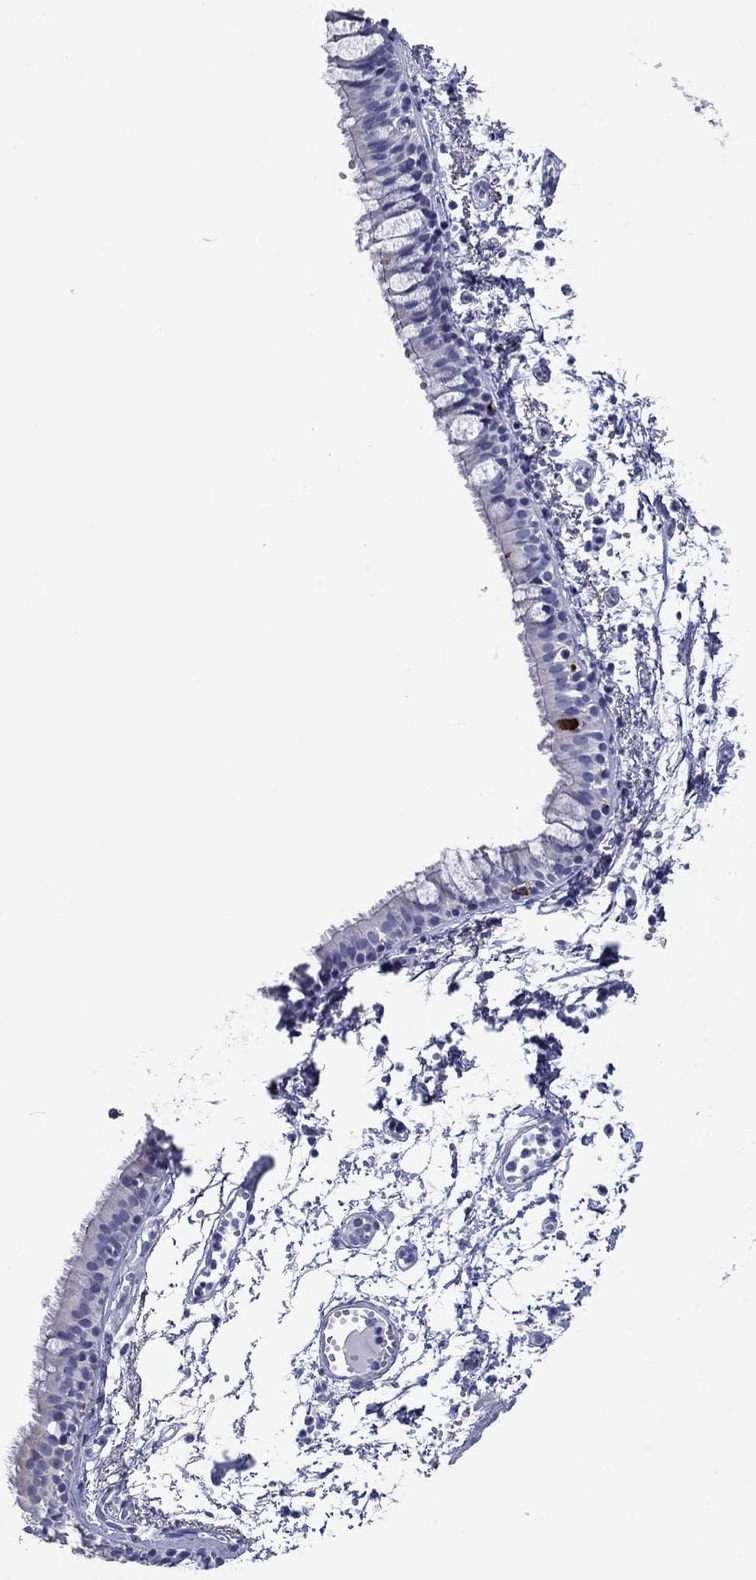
{"staining": {"intensity": "negative", "quantity": "none", "location": "none"}, "tissue": "bronchus", "cell_type": "Respiratory epithelial cells", "image_type": "normal", "snomed": [{"axis": "morphology", "description": "Normal tissue, NOS"}, {"axis": "topography", "description": "Cartilage tissue"}, {"axis": "topography", "description": "Bronchus"}], "caption": "Respiratory epithelial cells show no significant positivity in unremarkable bronchus. (Brightfield microscopy of DAB (3,3'-diaminobenzidine) immunohistochemistry (IHC) at high magnification).", "gene": "UPB1", "patient": {"sex": "male", "age": 66}}